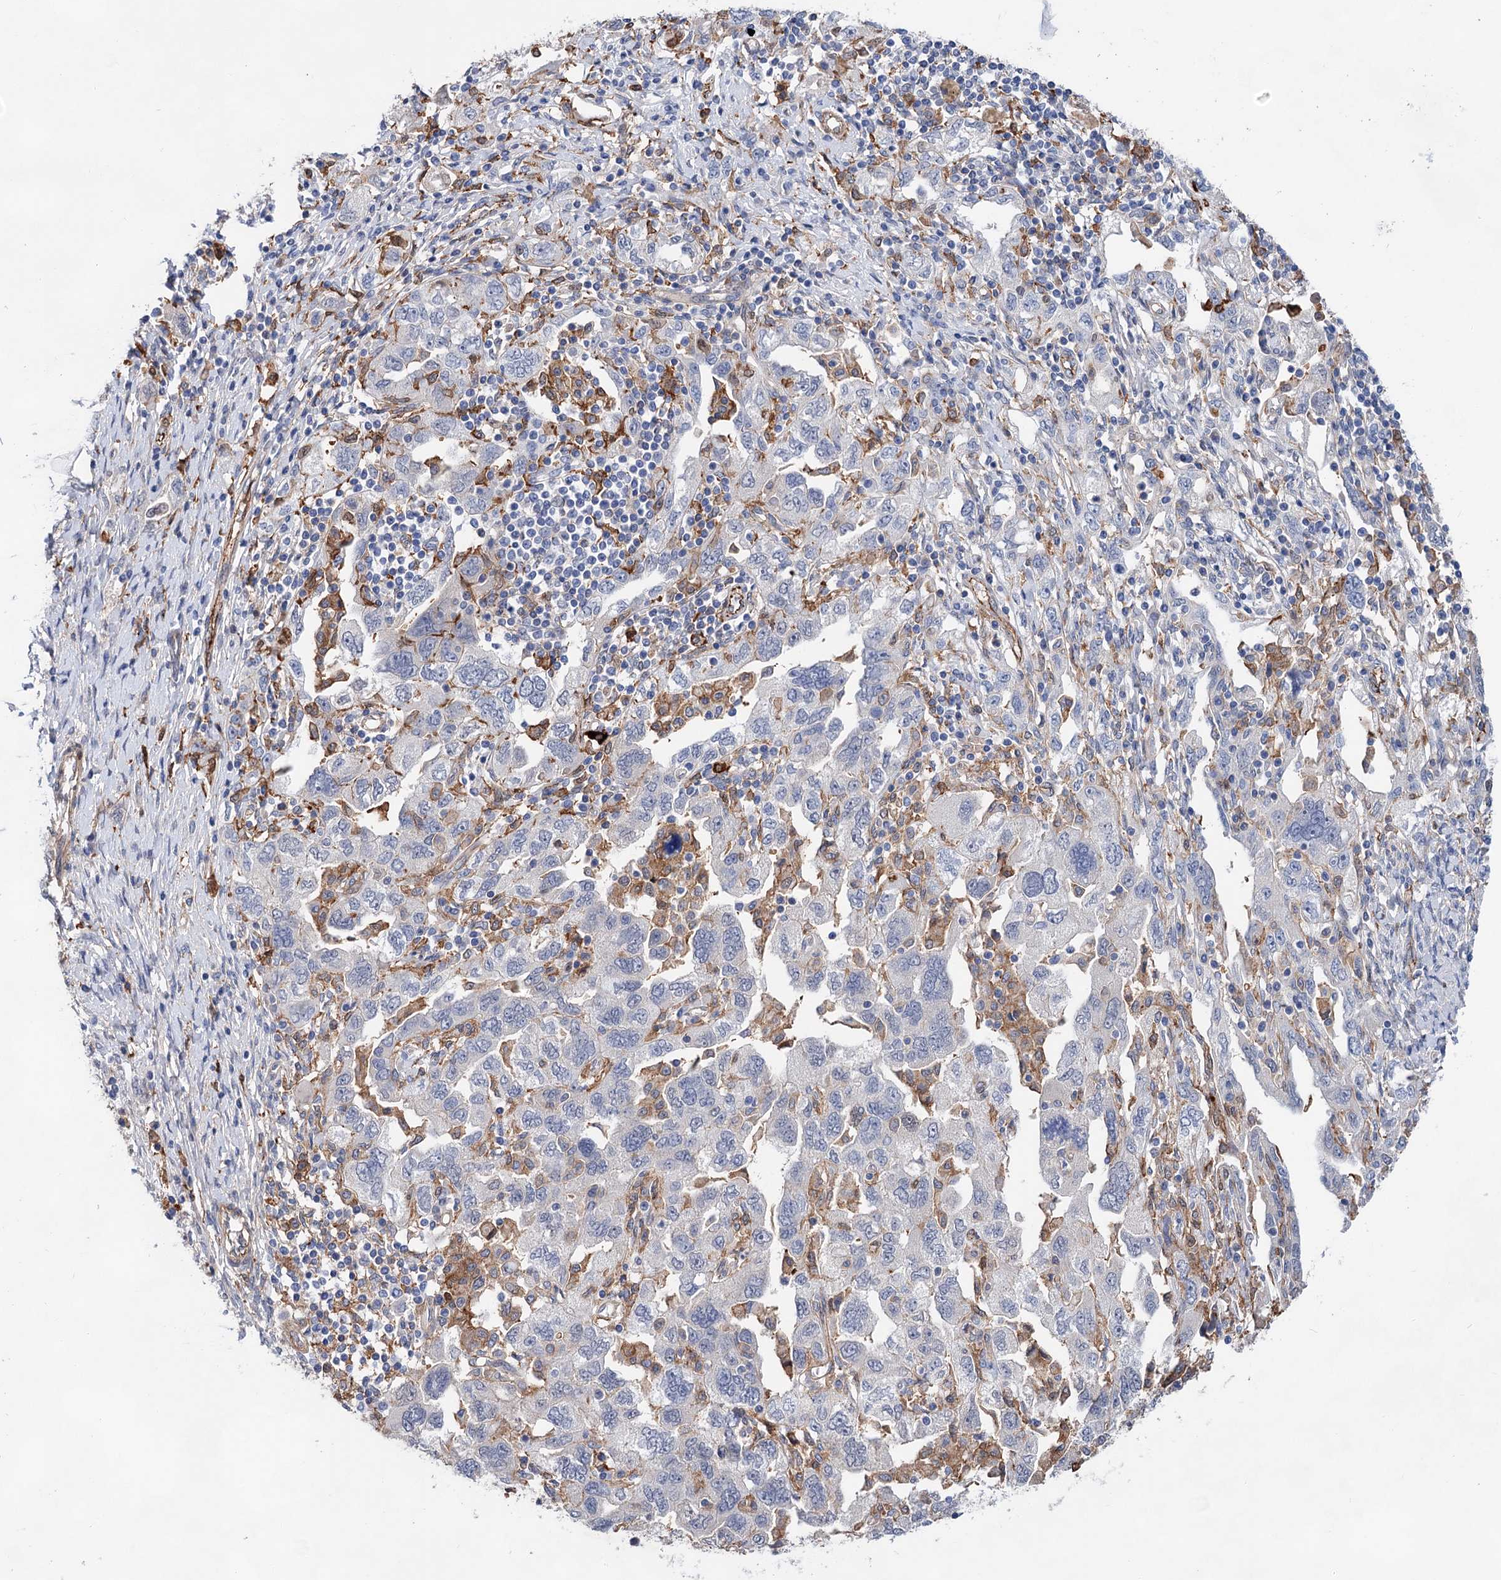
{"staining": {"intensity": "negative", "quantity": "none", "location": "none"}, "tissue": "ovarian cancer", "cell_type": "Tumor cells", "image_type": "cancer", "snomed": [{"axis": "morphology", "description": "Carcinoma, NOS"}, {"axis": "morphology", "description": "Cystadenocarcinoma, serous, NOS"}, {"axis": "topography", "description": "Ovary"}], "caption": "Photomicrograph shows no protein staining in tumor cells of ovarian carcinoma tissue.", "gene": "TMTC3", "patient": {"sex": "female", "age": 69}}